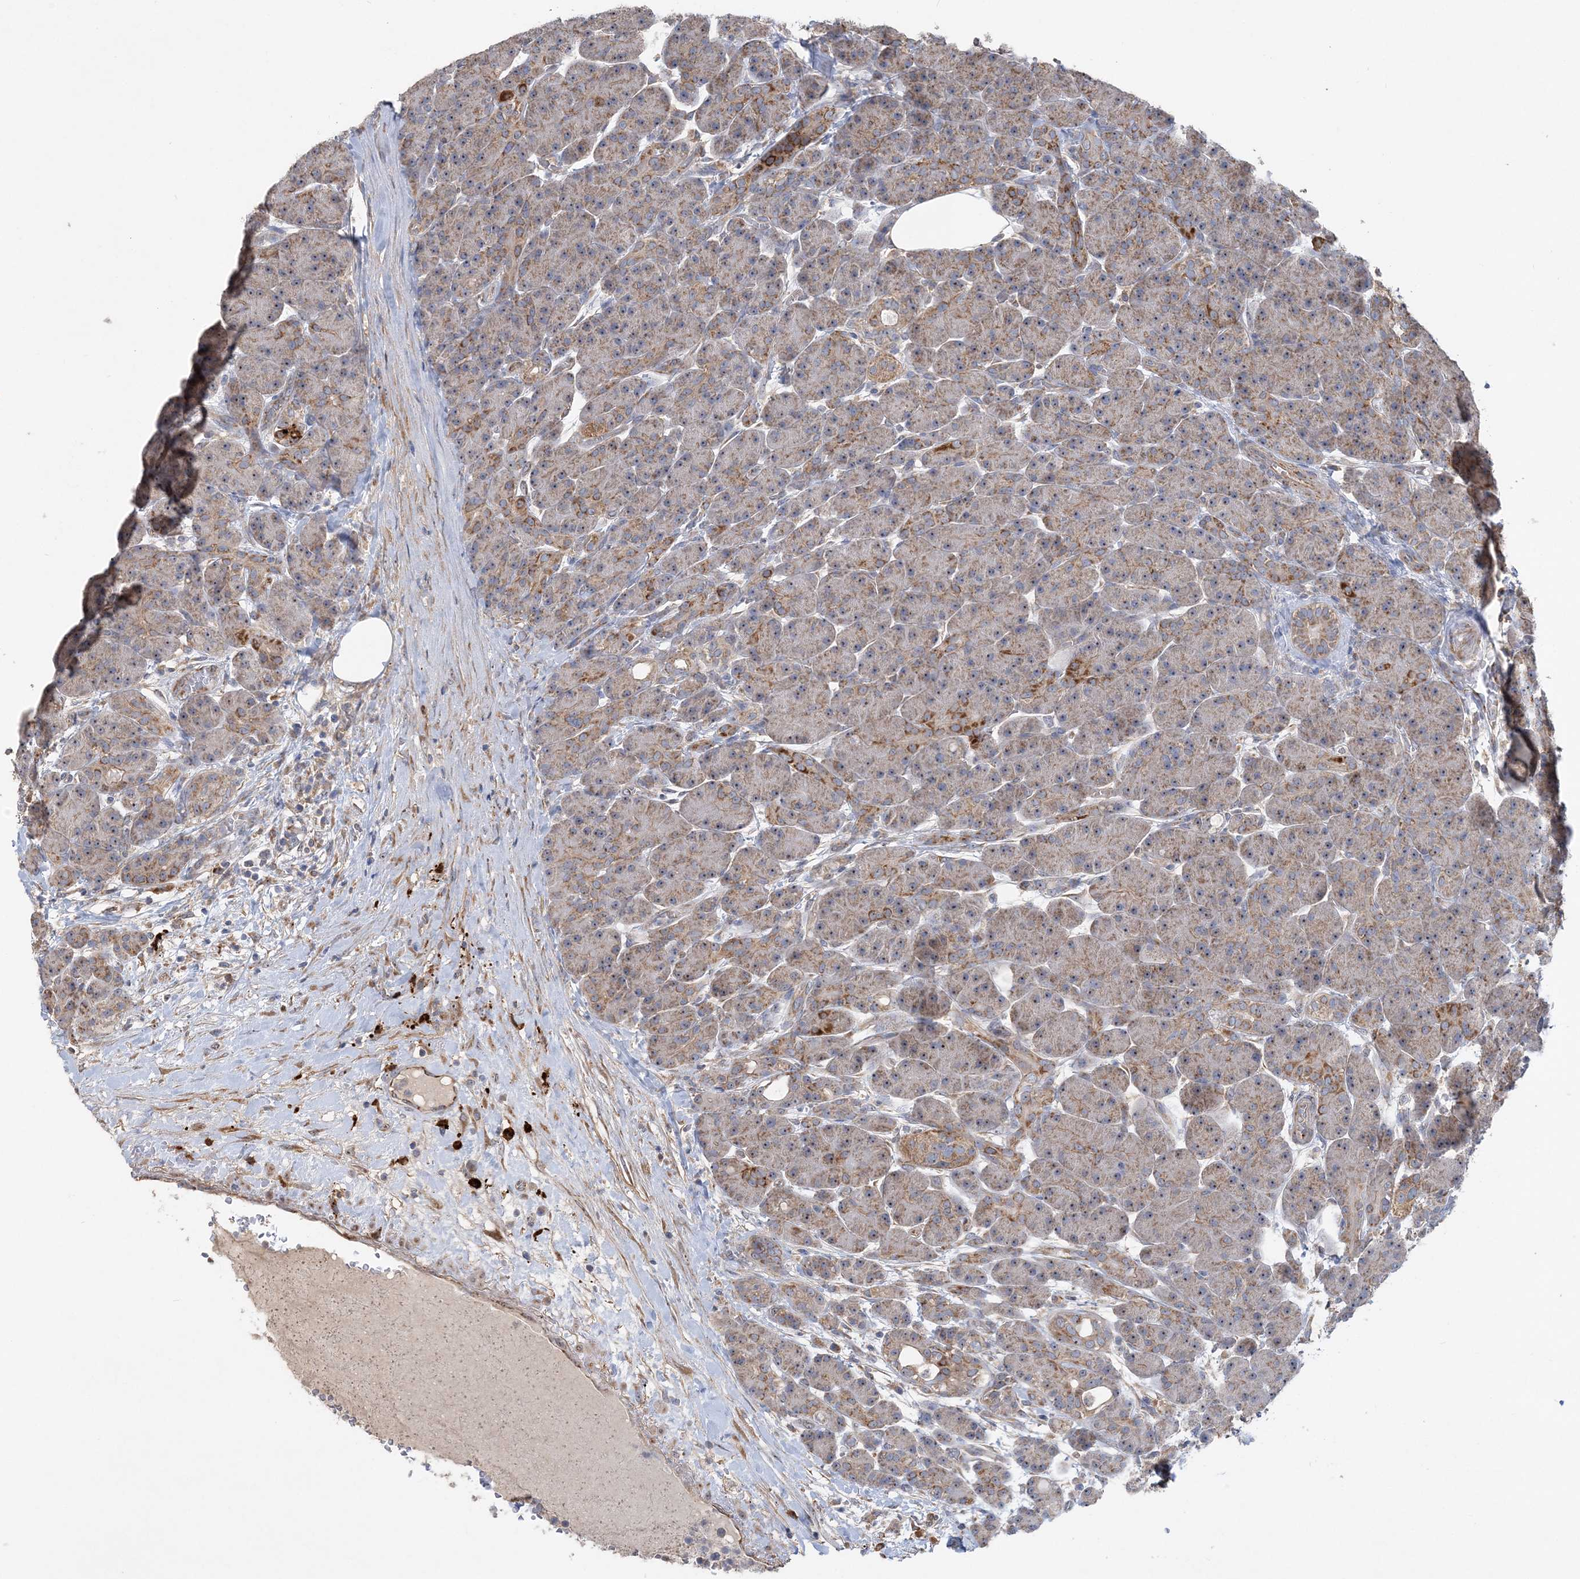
{"staining": {"intensity": "moderate", "quantity": ">75%", "location": "cytoplasmic/membranous,nuclear"}, "tissue": "pancreas", "cell_type": "Exocrine glandular cells", "image_type": "normal", "snomed": [{"axis": "morphology", "description": "Normal tissue, NOS"}, {"axis": "topography", "description": "Pancreas"}], "caption": "Approximately >75% of exocrine glandular cells in benign pancreas show moderate cytoplasmic/membranous,nuclear protein expression as visualized by brown immunohistochemical staining.", "gene": "FEZ2", "patient": {"sex": "male", "age": 63}}